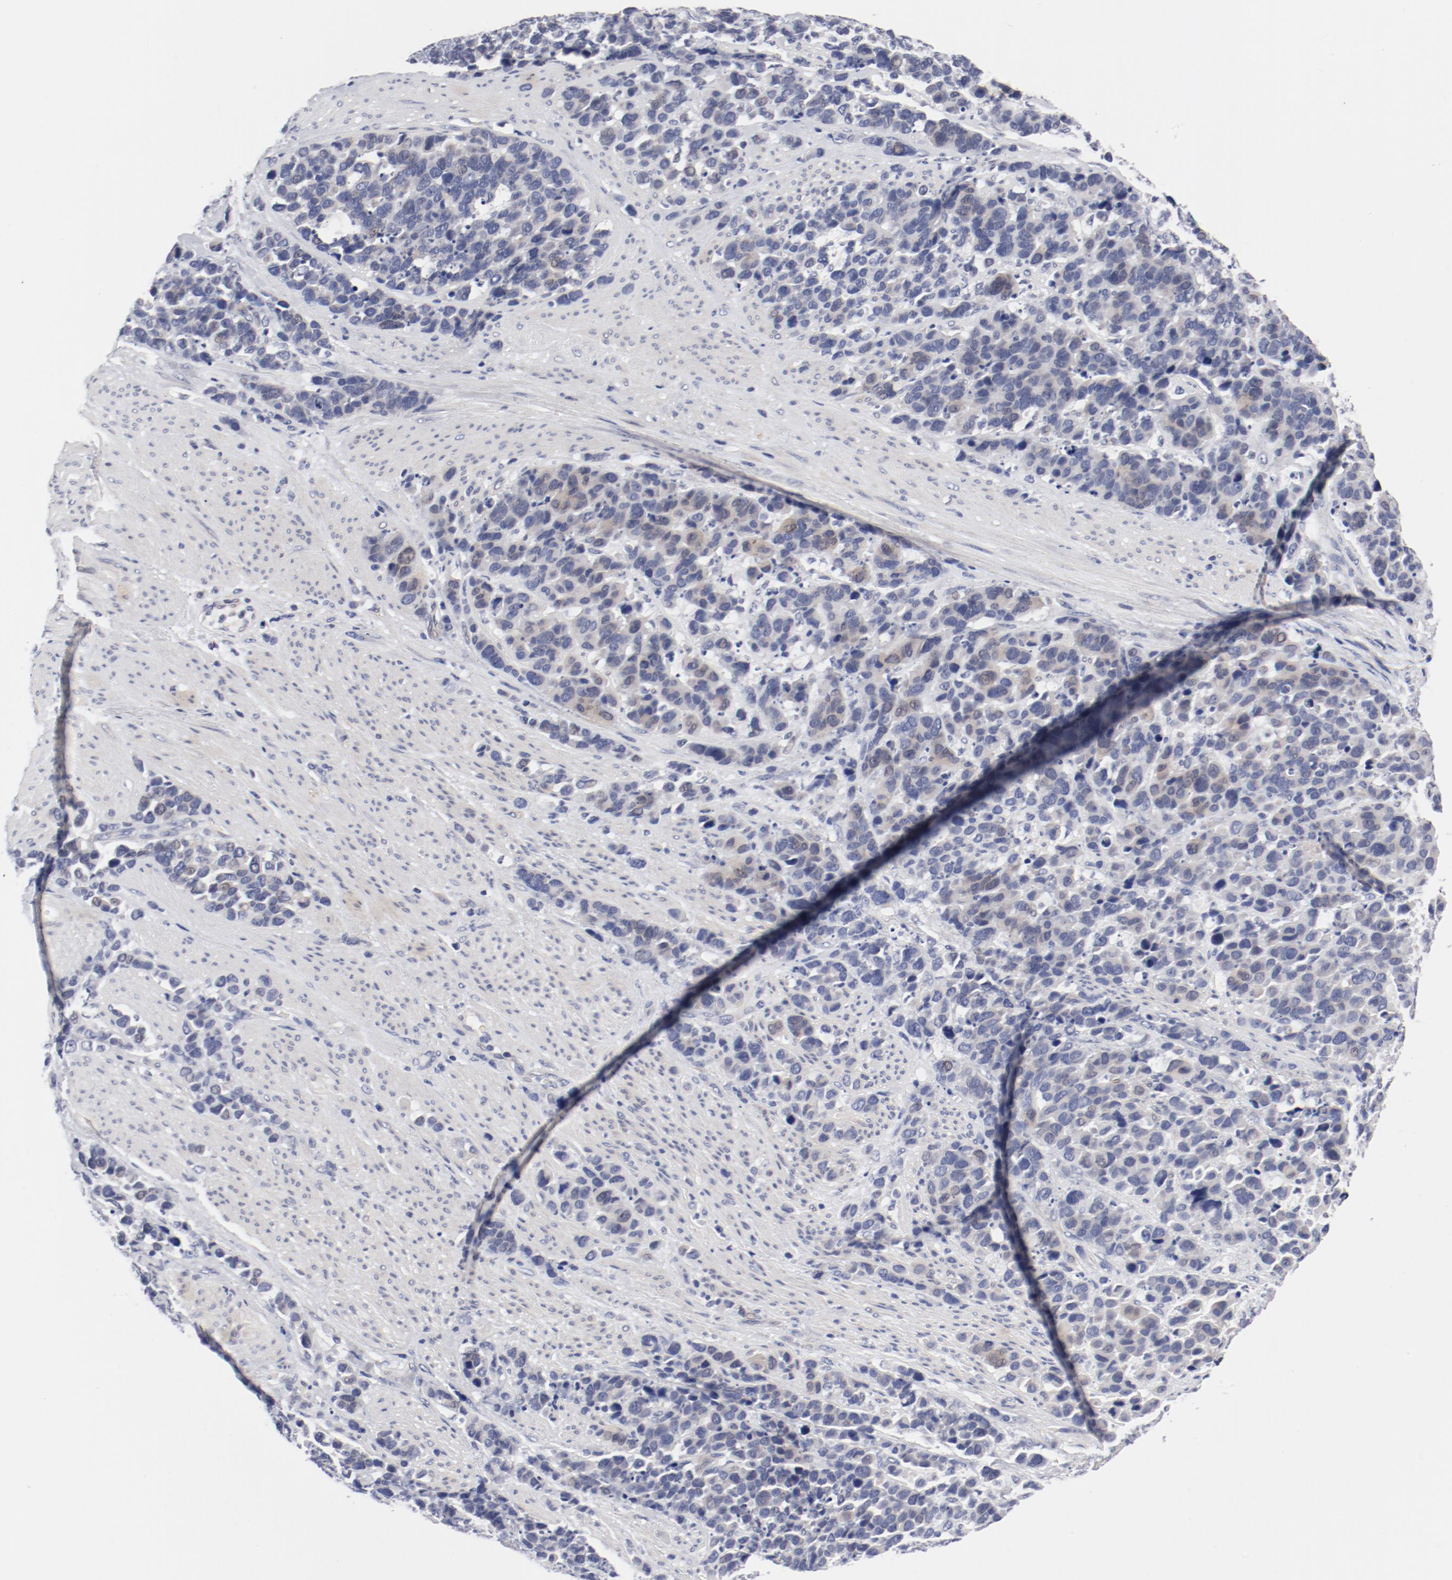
{"staining": {"intensity": "negative", "quantity": "none", "location": "none"}, "tissue": "stomach cancer", "cell_type": "Tumor cells", "image_type": "cancer", "snomed": [{"axis": "morphology", "description": "Adenocarcinoma, NOS"}, {"axis": "topography", "description": "Stomach, upper"}], "caption": "The photomicrograph displays no significant positivity in tumor cells of adenocarcinoma (stomach).", "gene": "KCNK13", "patient": {"sex": "male", "age": 71}}